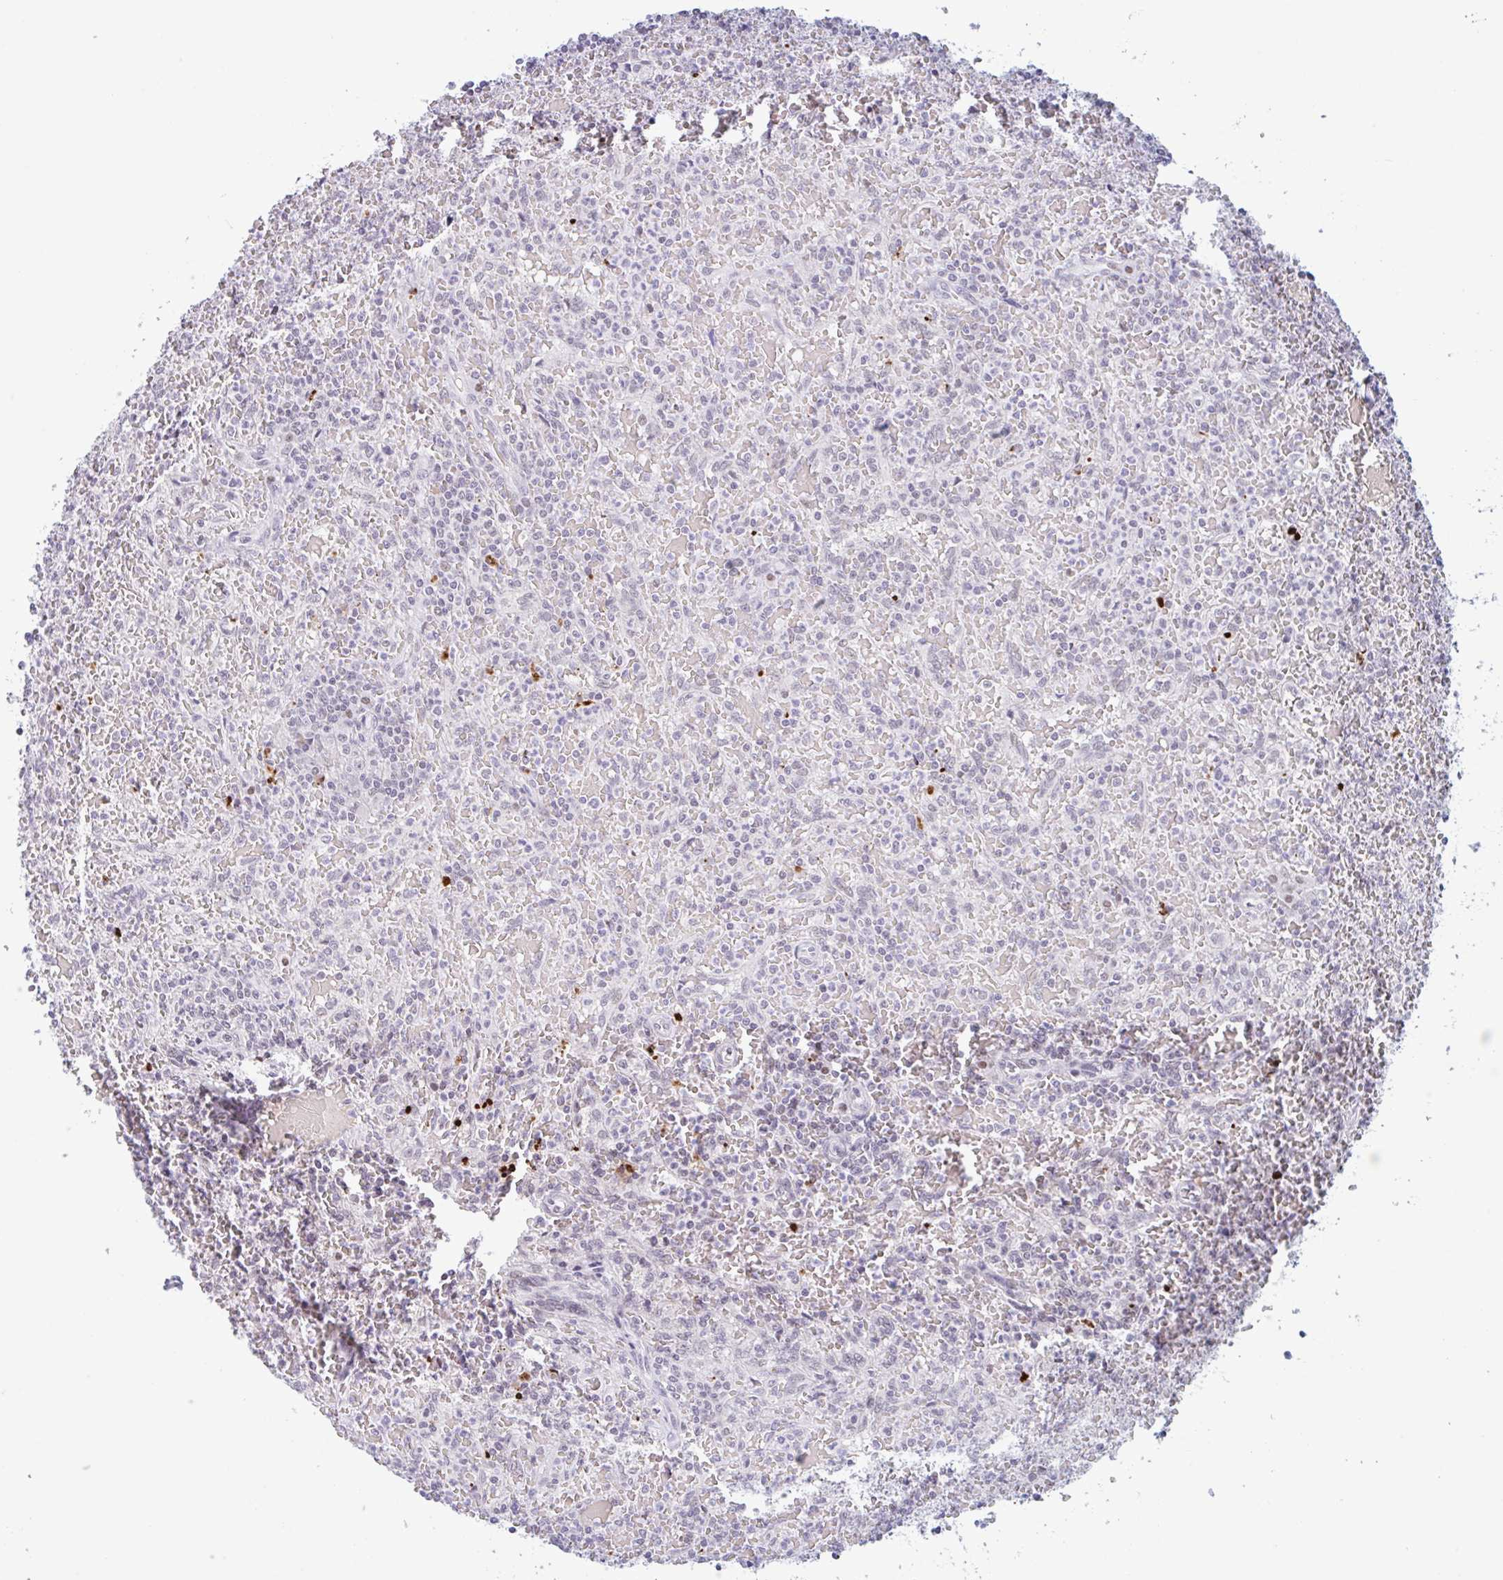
{"staining": {"intensity": "negative", "quantity": "none", "location": "none"}, "tissue": "lymphoma", "cell_type": "Tumor cells", "image_type": "cancer", "snomed": [{"axis": "morphology", "description": "Malignant lymphoma, non-Hodgkin's type, Low grade"}, {"axis": "topography", "description": "Spleen"}], "caption": "Human lymphoma stained for a protein using immunohistochemistry (IHC) exhibits no expression in tumor cells.", "gene": "PLG", "patient": {"sex": "female", "age": 64}}